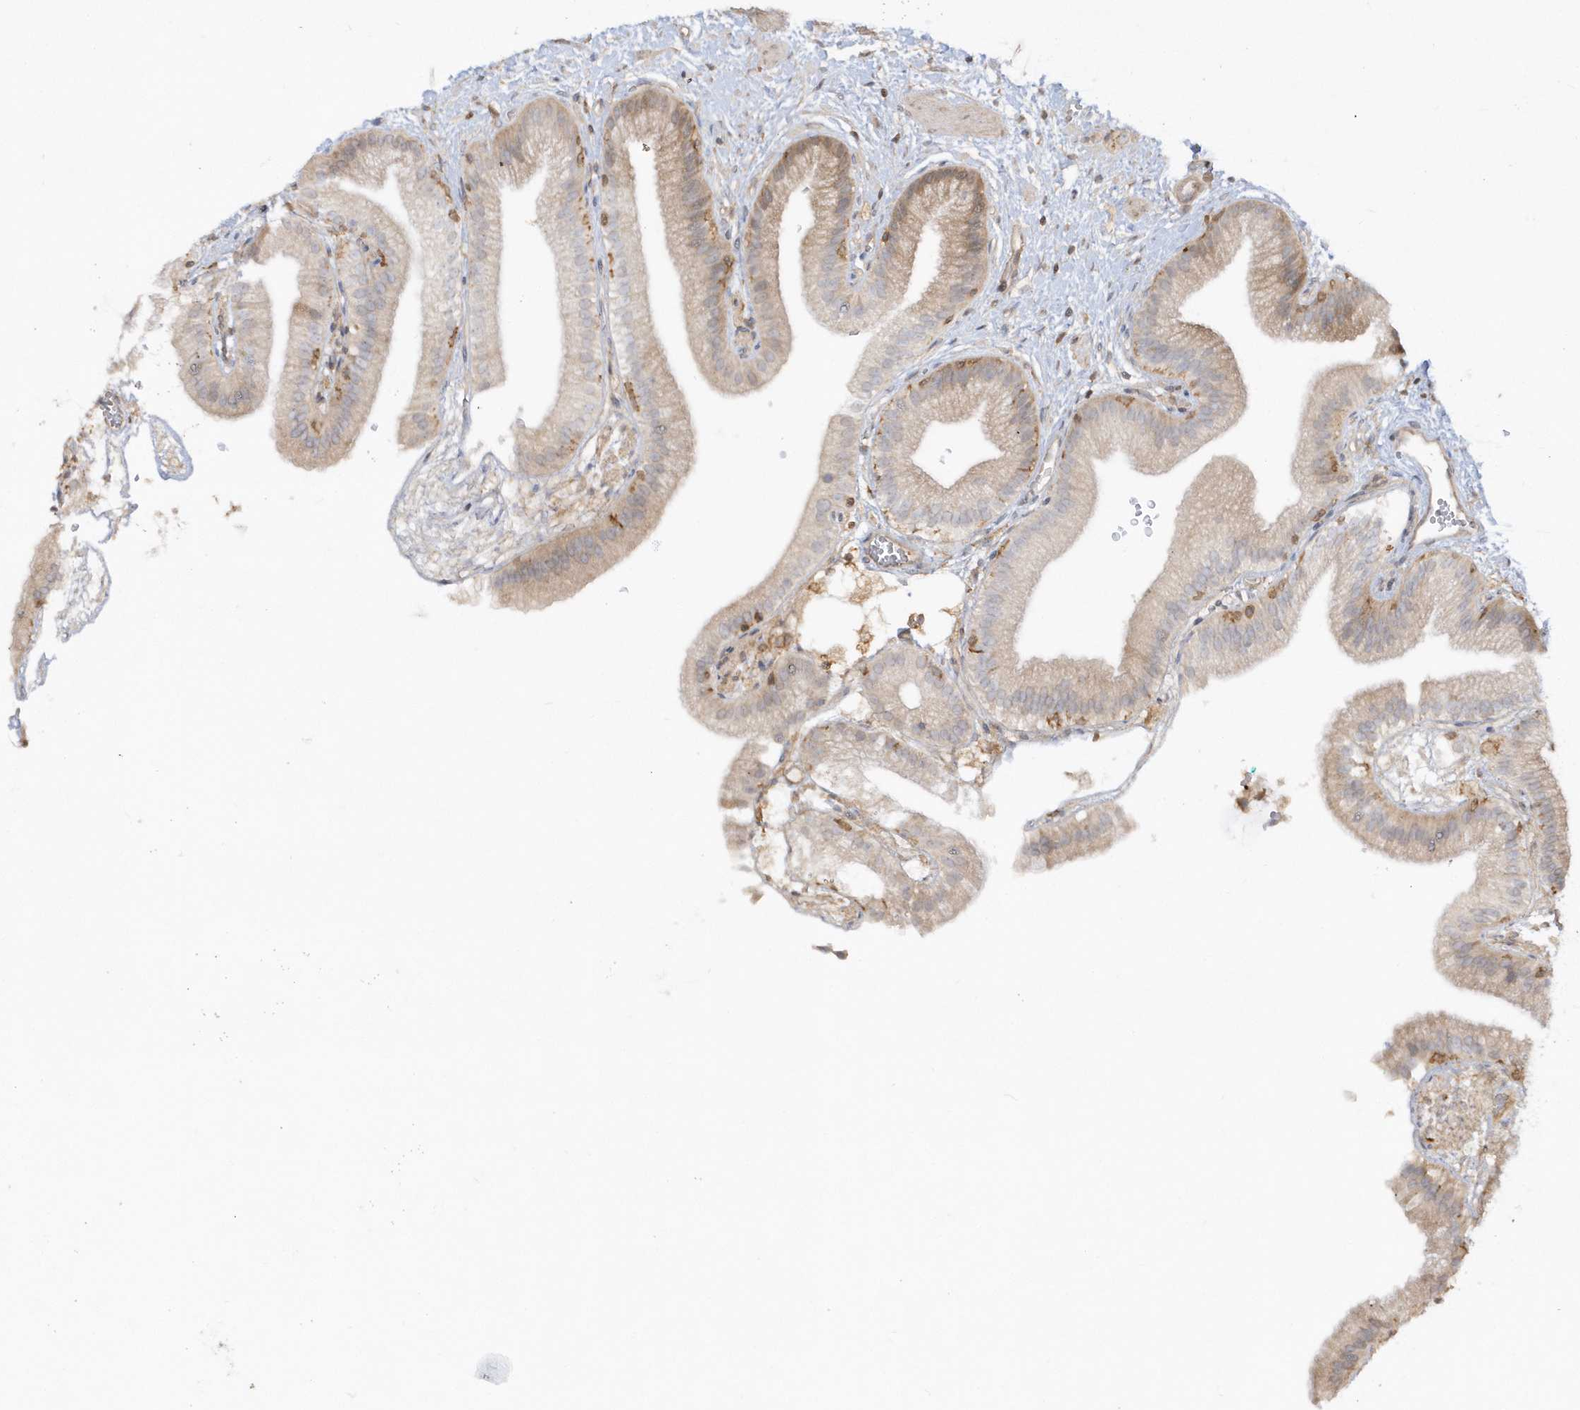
{"staining": {"intensity": "weak", "quantity": "25%-75%", "location": "cytoplasmic/membranous"}, "tissue": "gallbladder", "cell_type": "Glandular cells", "image_type": "normal", "snomed": [{"axis": "morphology", "description": "Normal tissue, NOS"}, {"axis": "topography", "description": "Gallbladder"}], "caption": "Approximately 25%-75% of glandular cells in normal human gallbladder show weak cytoplasmic/membranous protein staining as visualized by brown immunohistochemical staining.", "gene": "BSN", "patient": {"sex": "male", "age": 55}}